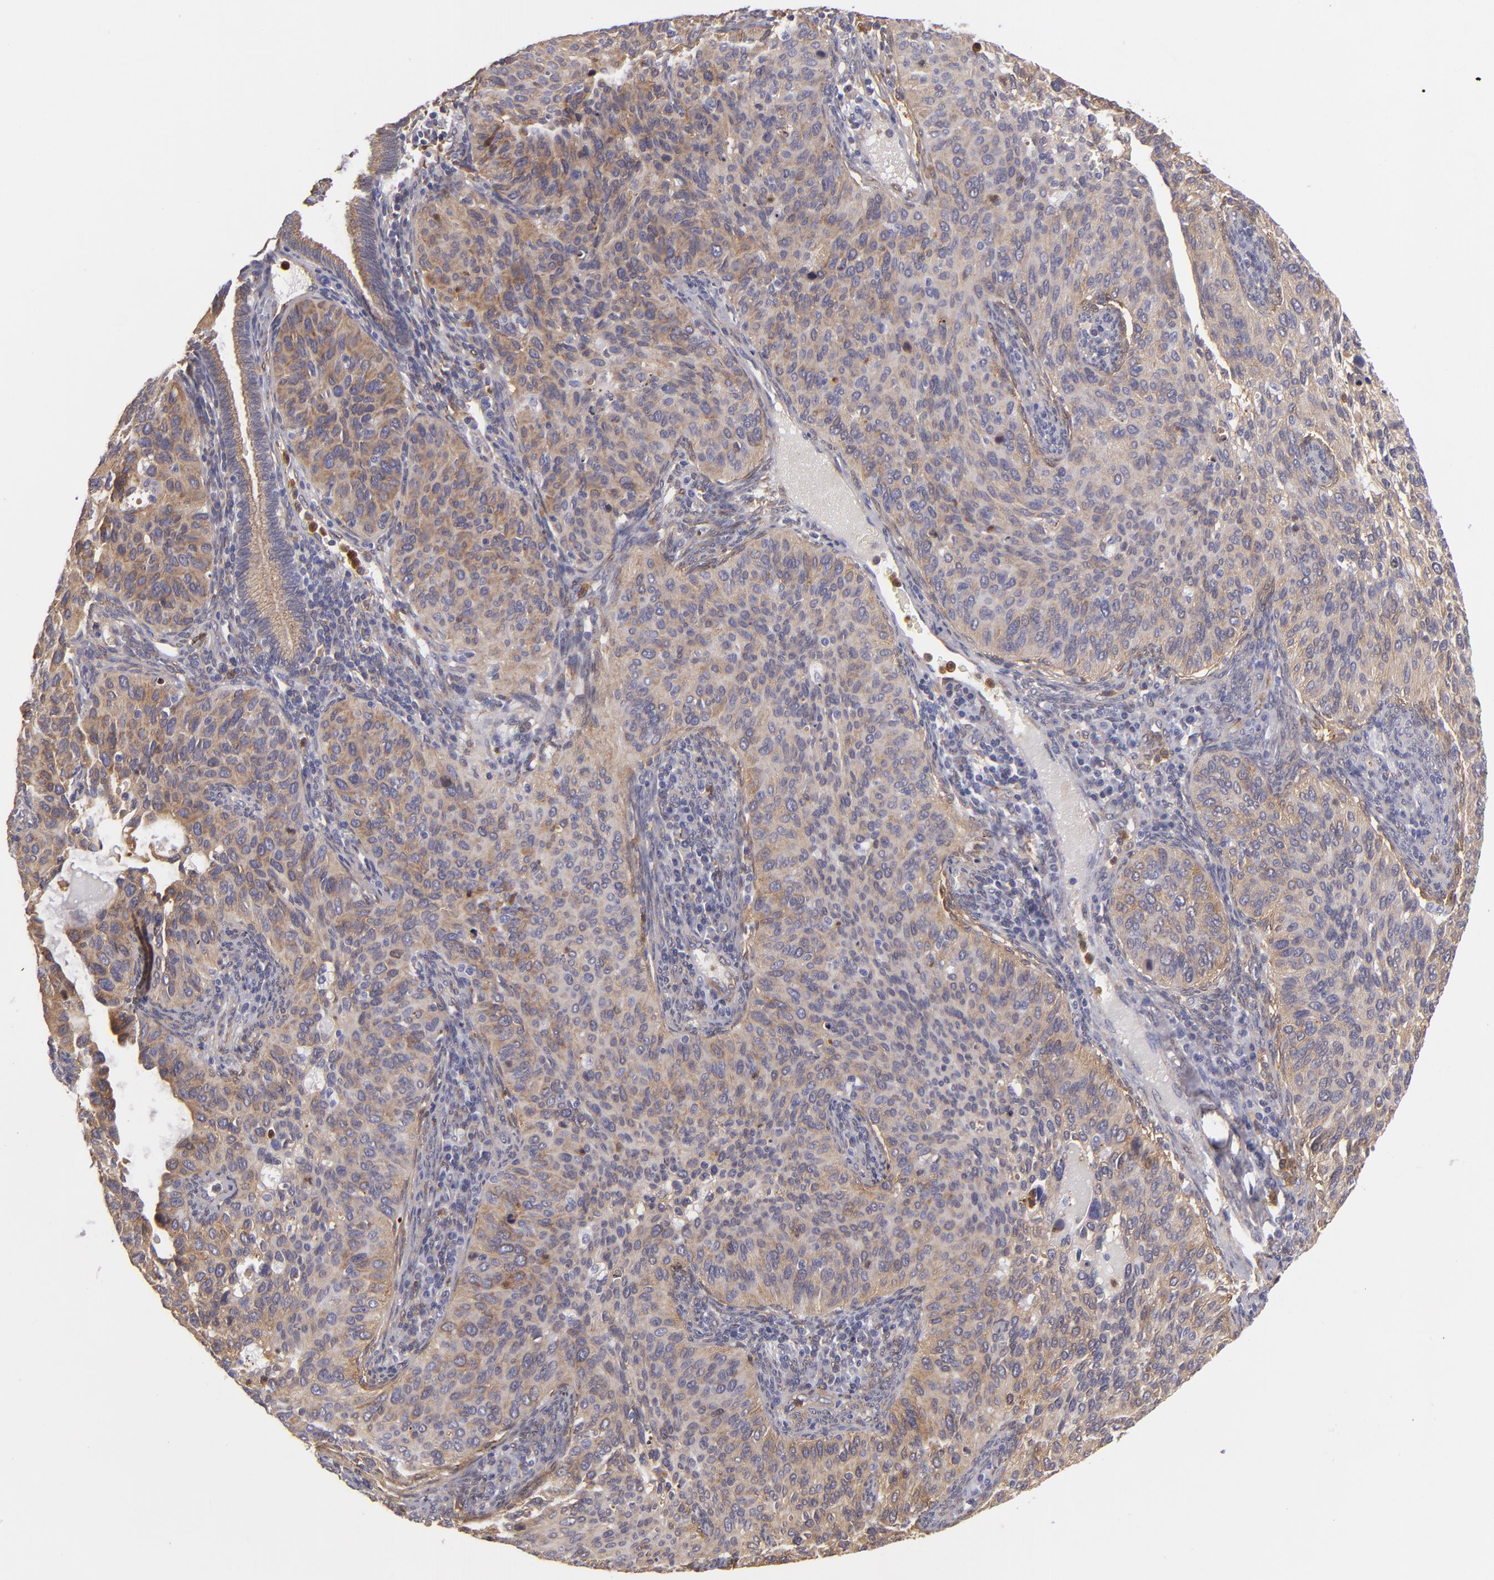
{"staining": {"intensity": "moderate", "quantity": ">75%", "location": "cytoplasmic/membranous"}, "tissue": "cervical cancer", "cell_type": "Tumor cells", "image_type": "cancer", "snomed": [{"axis": "morphology", "description": "Adenocarcinoma, NOS"}, {"axis": "topography", "description": "Cervix"}], "caption": "Human adenocarcinoma (cervical) stained with a protein marker demonstrates moderate staining in tumor cells.", "gene": "VCL", "patient": {"sex": "female", "age": 29}}